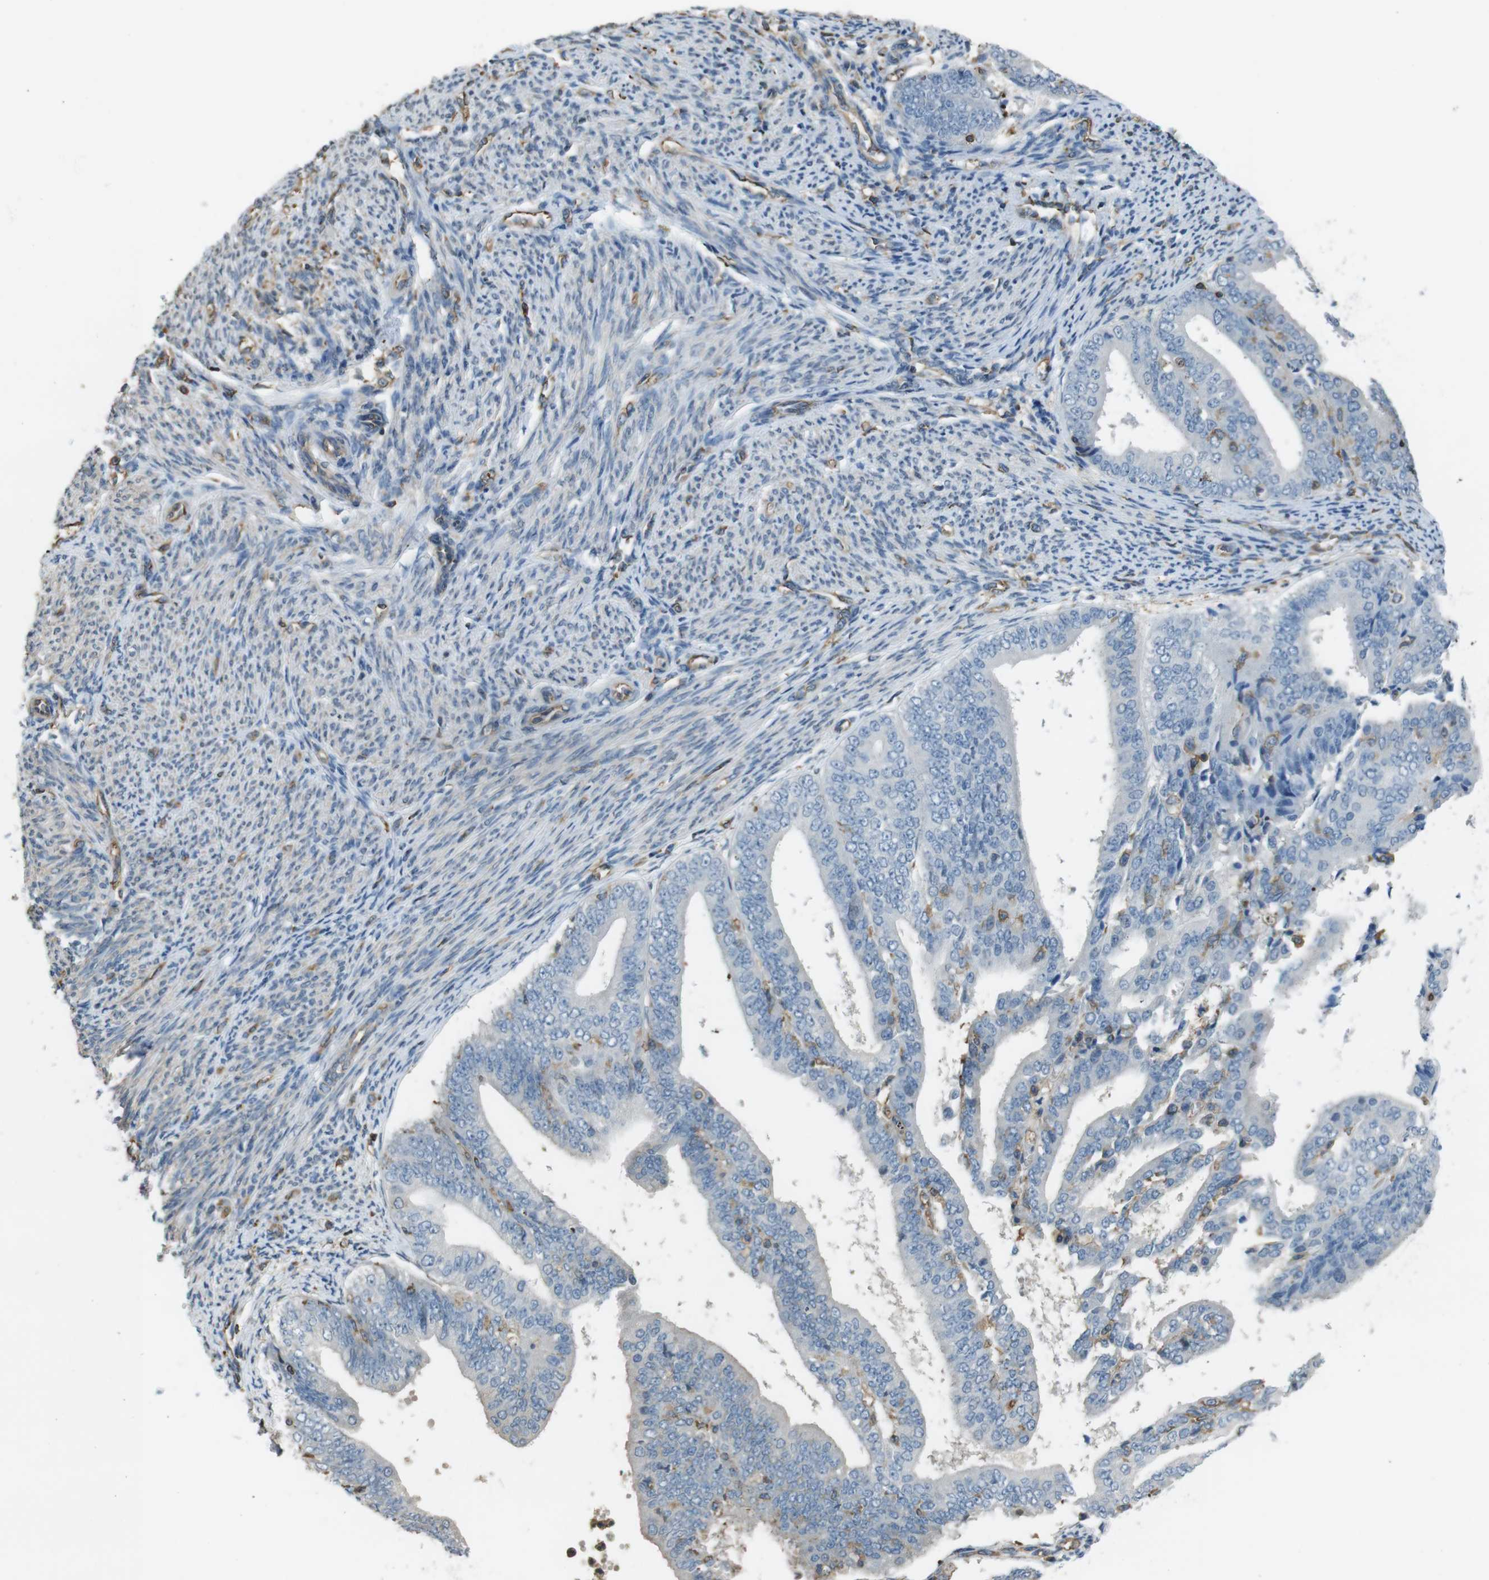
{"staining": {"intensity": "negative", "quantity": "none", "location": "none"}, "tissue": "endometrial cancer", "cell_type": "Tumor cells", "image_type": "cancer", "snomed": [{"axis": "morphology", "description": "Adenocarcinoma, NOS"}, {"axis": "topography", "description": "Endometrium"}], "caption": "Endometrial adenocarcinoma was stained to show a protein in brown. There is no significant positivity in tumor cells.", "gene": "FCAR", "patient": {"sex": "female", "age": 63}}